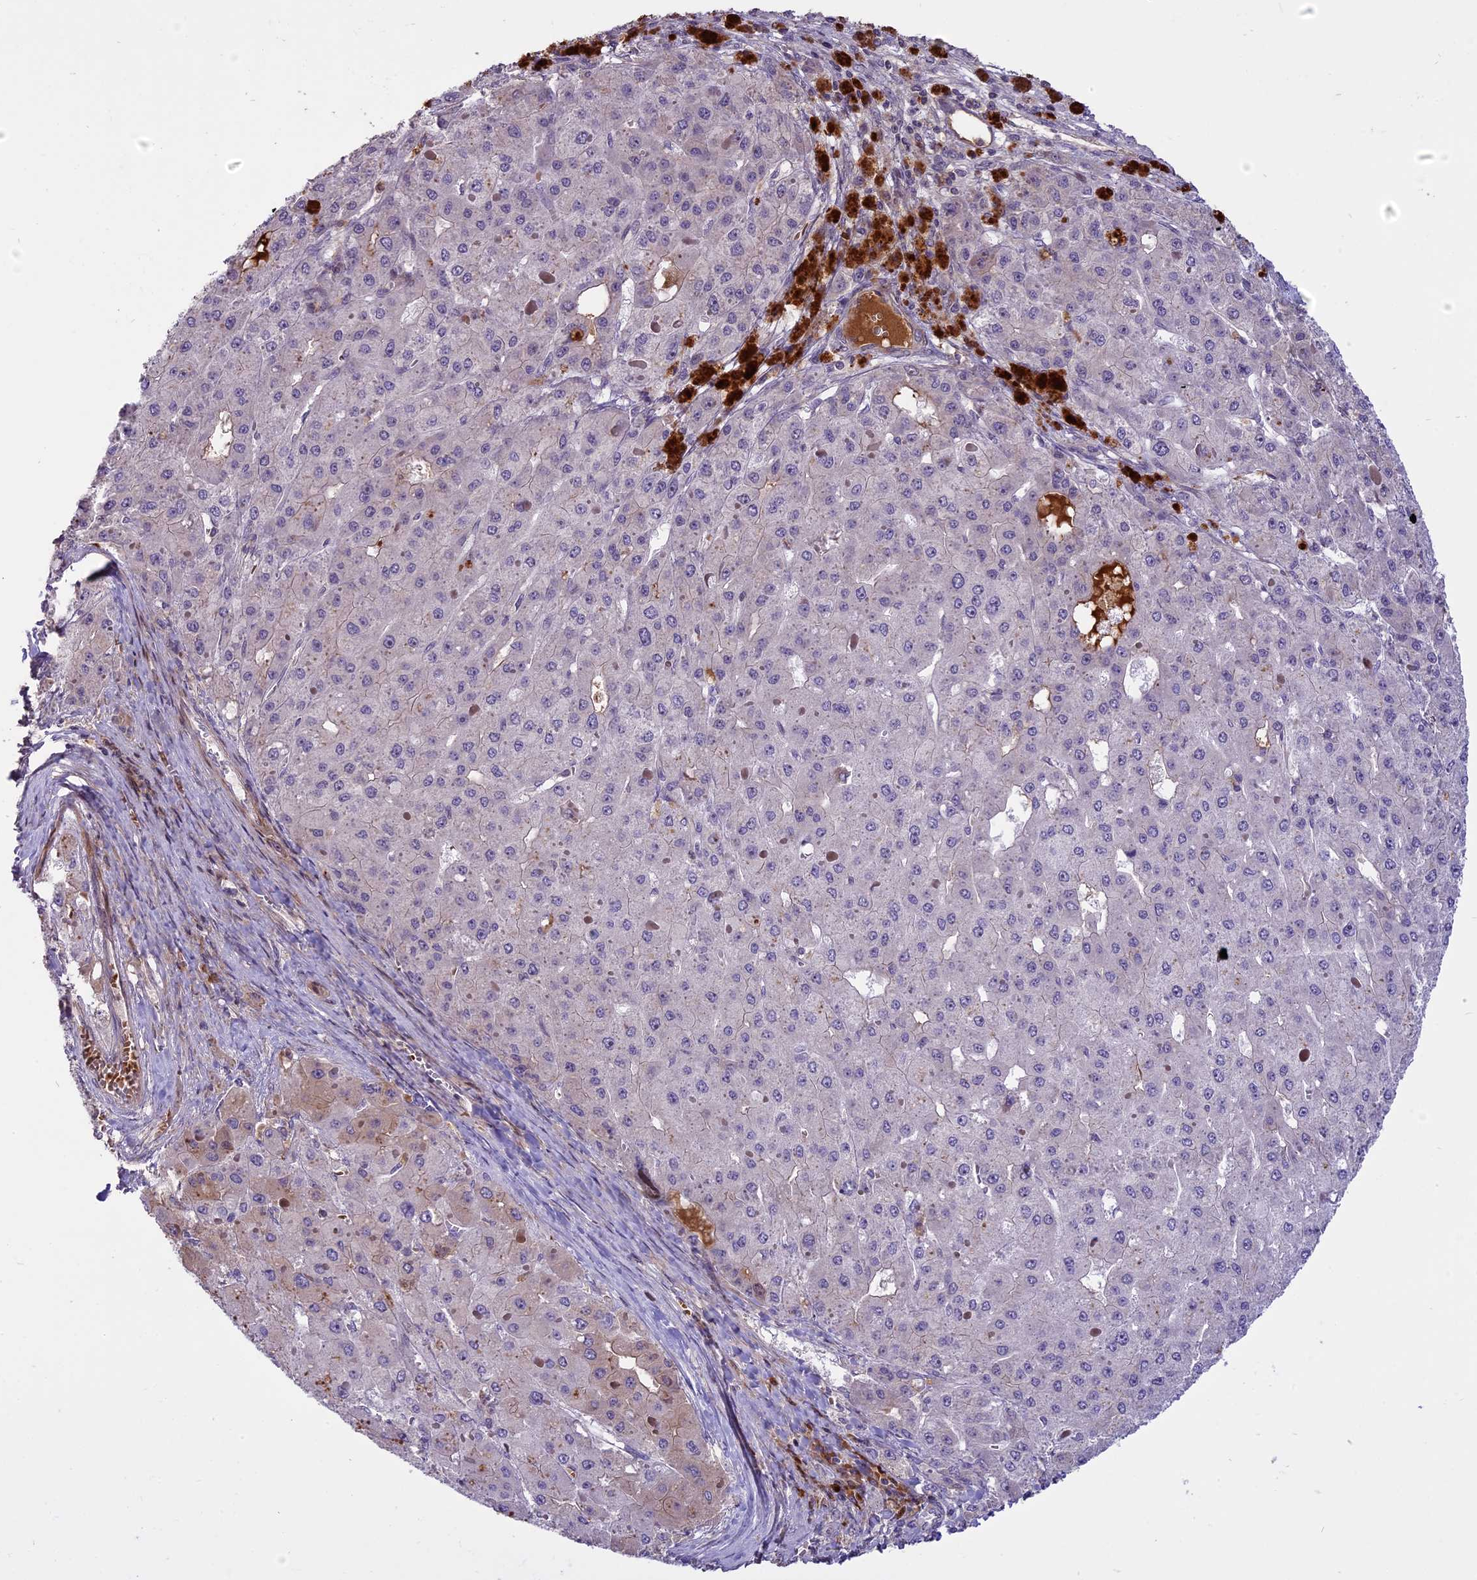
{"staining": {"intensity": "negative", "quantity": "none", "location": "none"}, "tissue": "liver cancer", "cell_type": "Tumor cells", "image_type": "cancer", "snomed": [{"axis": "morphology", "description": "Carcinoma, Hepatocellular, NOS"}, {"axis": "topography", "description": "Liver"}], "caption": "Human liver hepatocellular carcinoma stained for a protein using IHC displays no expression in tumor cells.", "gene": "ENHO", "patient": {"sex": "female", "age": 73}}